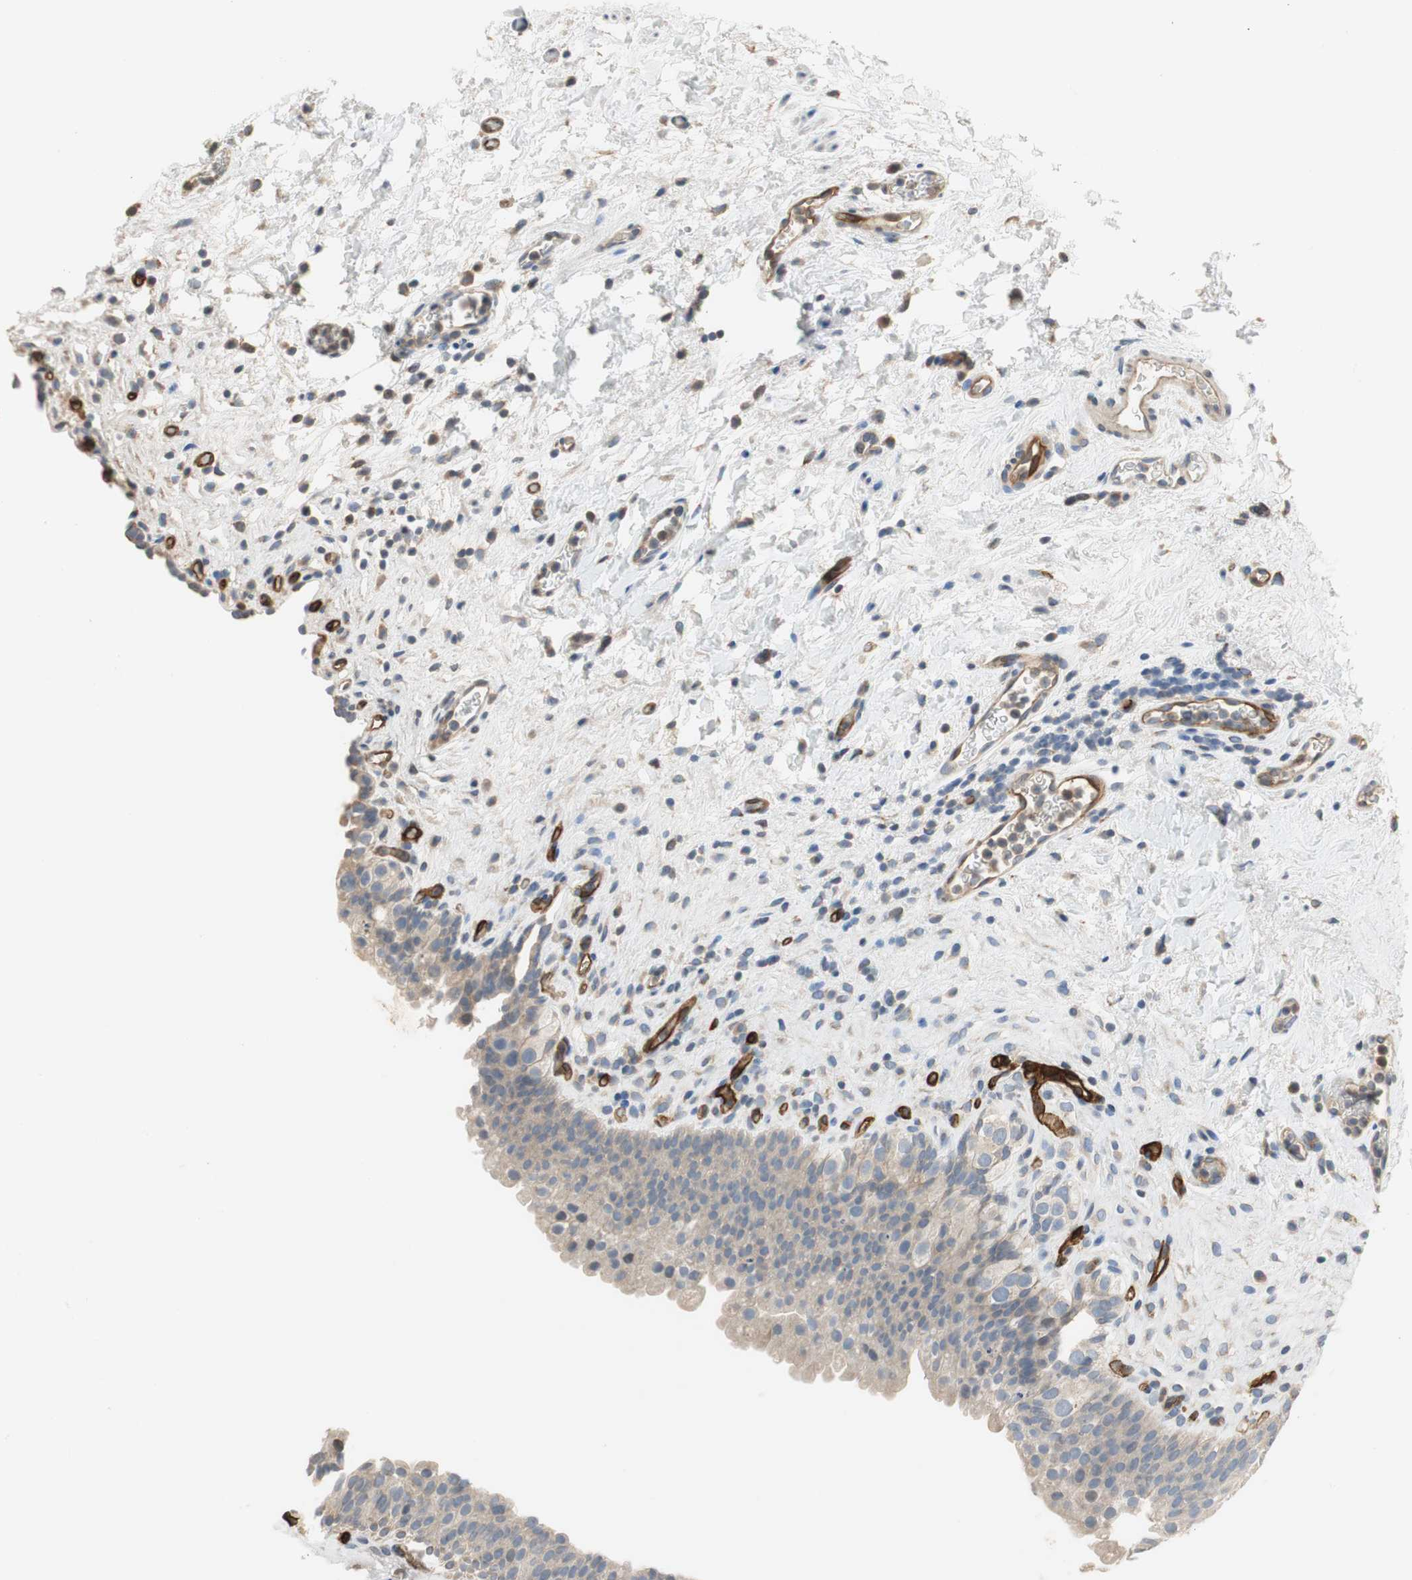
{"staining": {"intensity": "weak", "quantity": ">75%", "location": "cytoplasmic/membranous"}, "tissue": "urinary bladder", "cell_type": "Urothelial cells", "image_type": "normal", "snomed": [{"axis": "morphology", "description": "Normal tissue, NOS"}, {"axis": "topography", "description": "Urinary bladder"}], "caption": "Urothelial cells demonstrate low levels of weak cytoplasmic/membranous expression in about >75% of cells in unremarkable human urinary bladder.", "gene": "ALPL", "patient": {"sex": "female", "age": 64}}